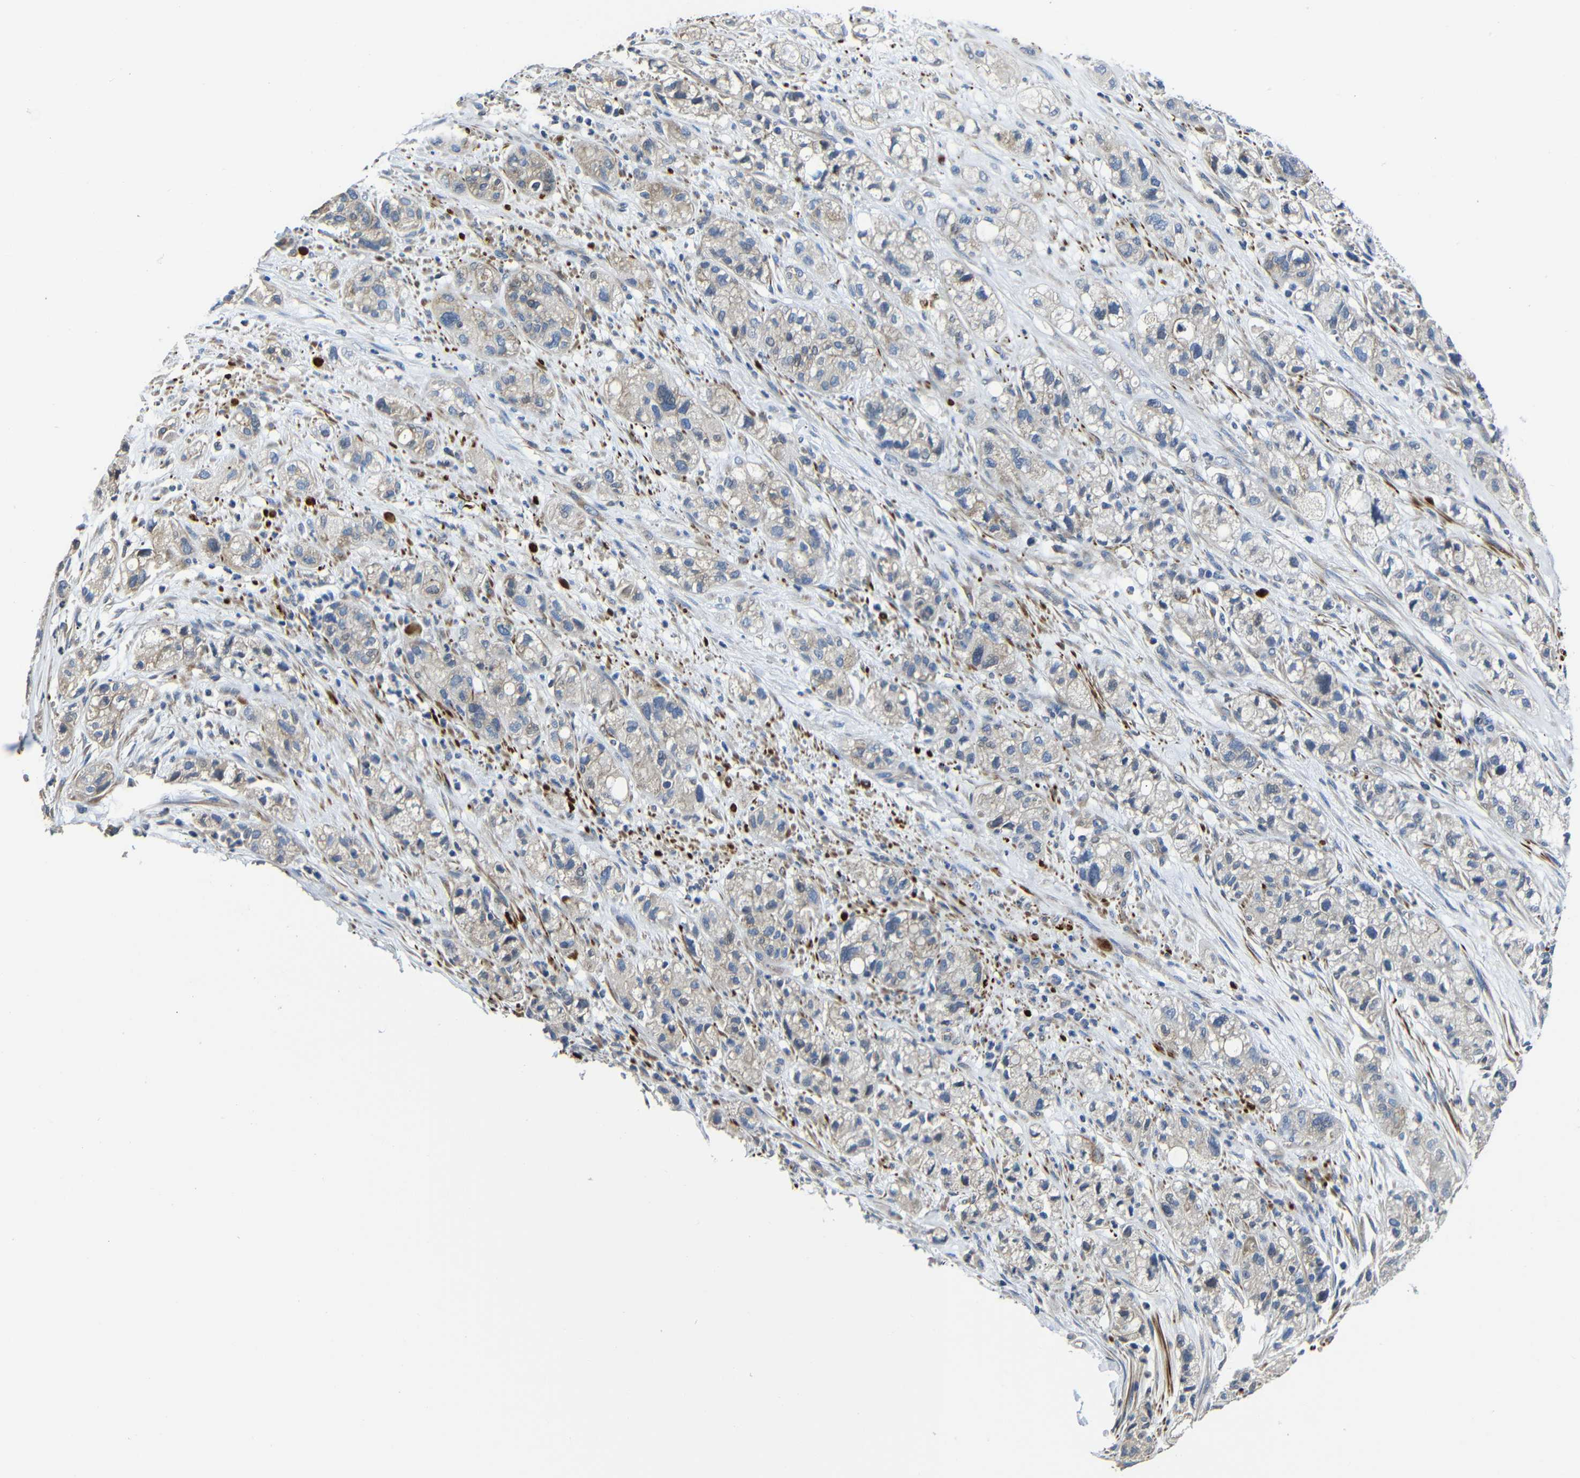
{"staining": {"intensity": "weak", "quantity": "25%-75%", "location": "cytoplasmic/membranous"}, "tissue": "pancreatic cancer", "cell_type": "Tumor cells", "image_type": "cancer", "snomed": [{"axis": "morphology", "description": "Adenocarcinoma, NOS"}, {"axis": "topography", "description": "Pancreas"}], "caption": "A brown stain shows weak cytoplasmic/membranous expression of a protein in human pancreatic adenocarcinoma tumor cells.", "gene": "AFDN", "patient": {"sex": "female", "age": 78}}